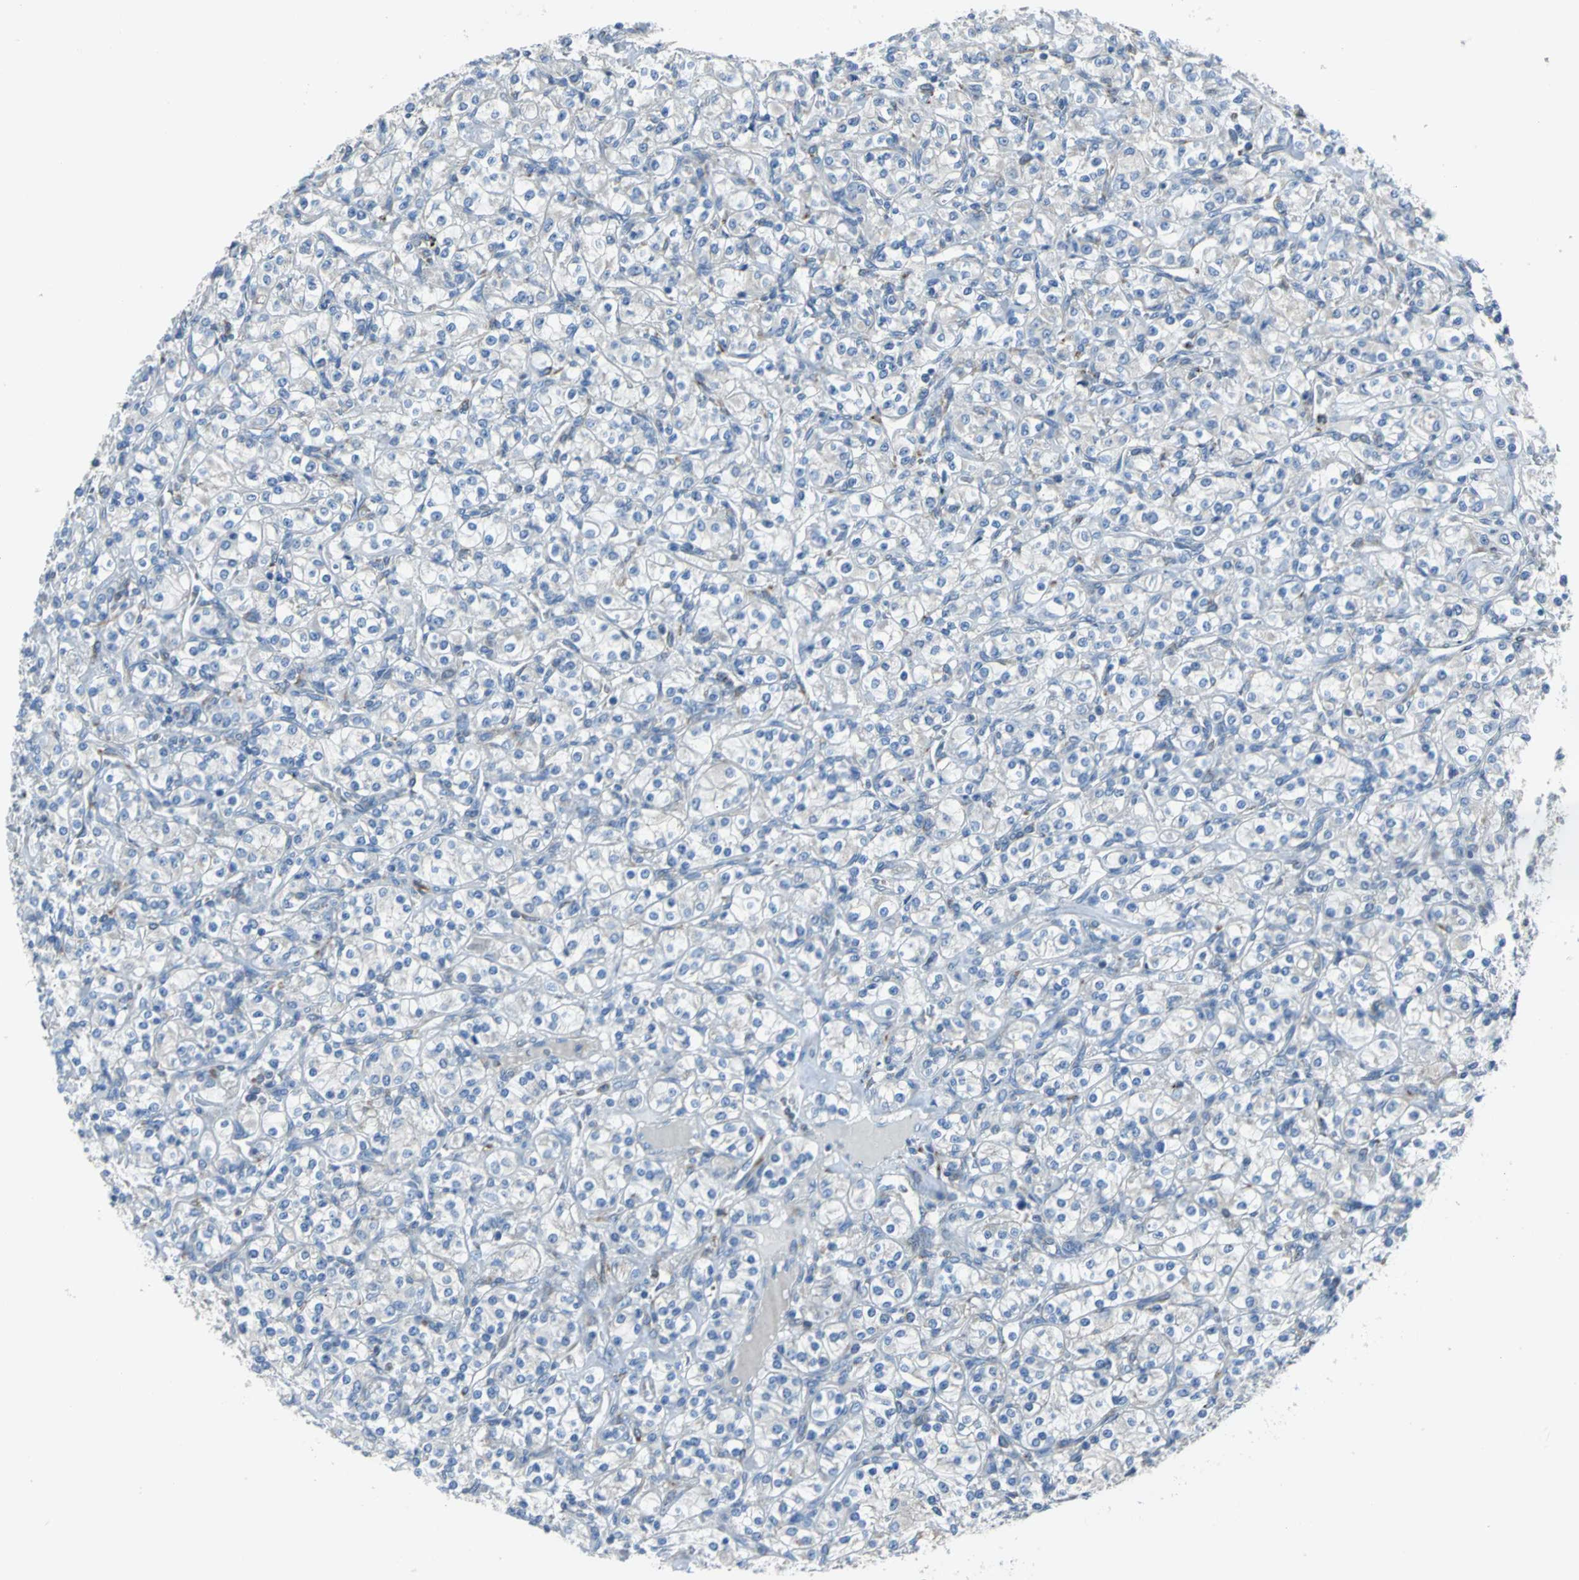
{"staining": {"intensity": "negative", "quantity": "none", "location": "none"}, "tissue": "renal cancer", "cell_type": "Tumor cells", "image_type": "cancer", "snomed": [{"axis": "morphology", "description": "Adenocarcinoma, NOS"}, {"axis": "topography", "description": "Kidney"}], "caption": "IHC of human renal adenocarcinoma reveals no staining in tumor cells.", "gene": "EIF5A", "patient": {"sex": "male", "age": 77}}